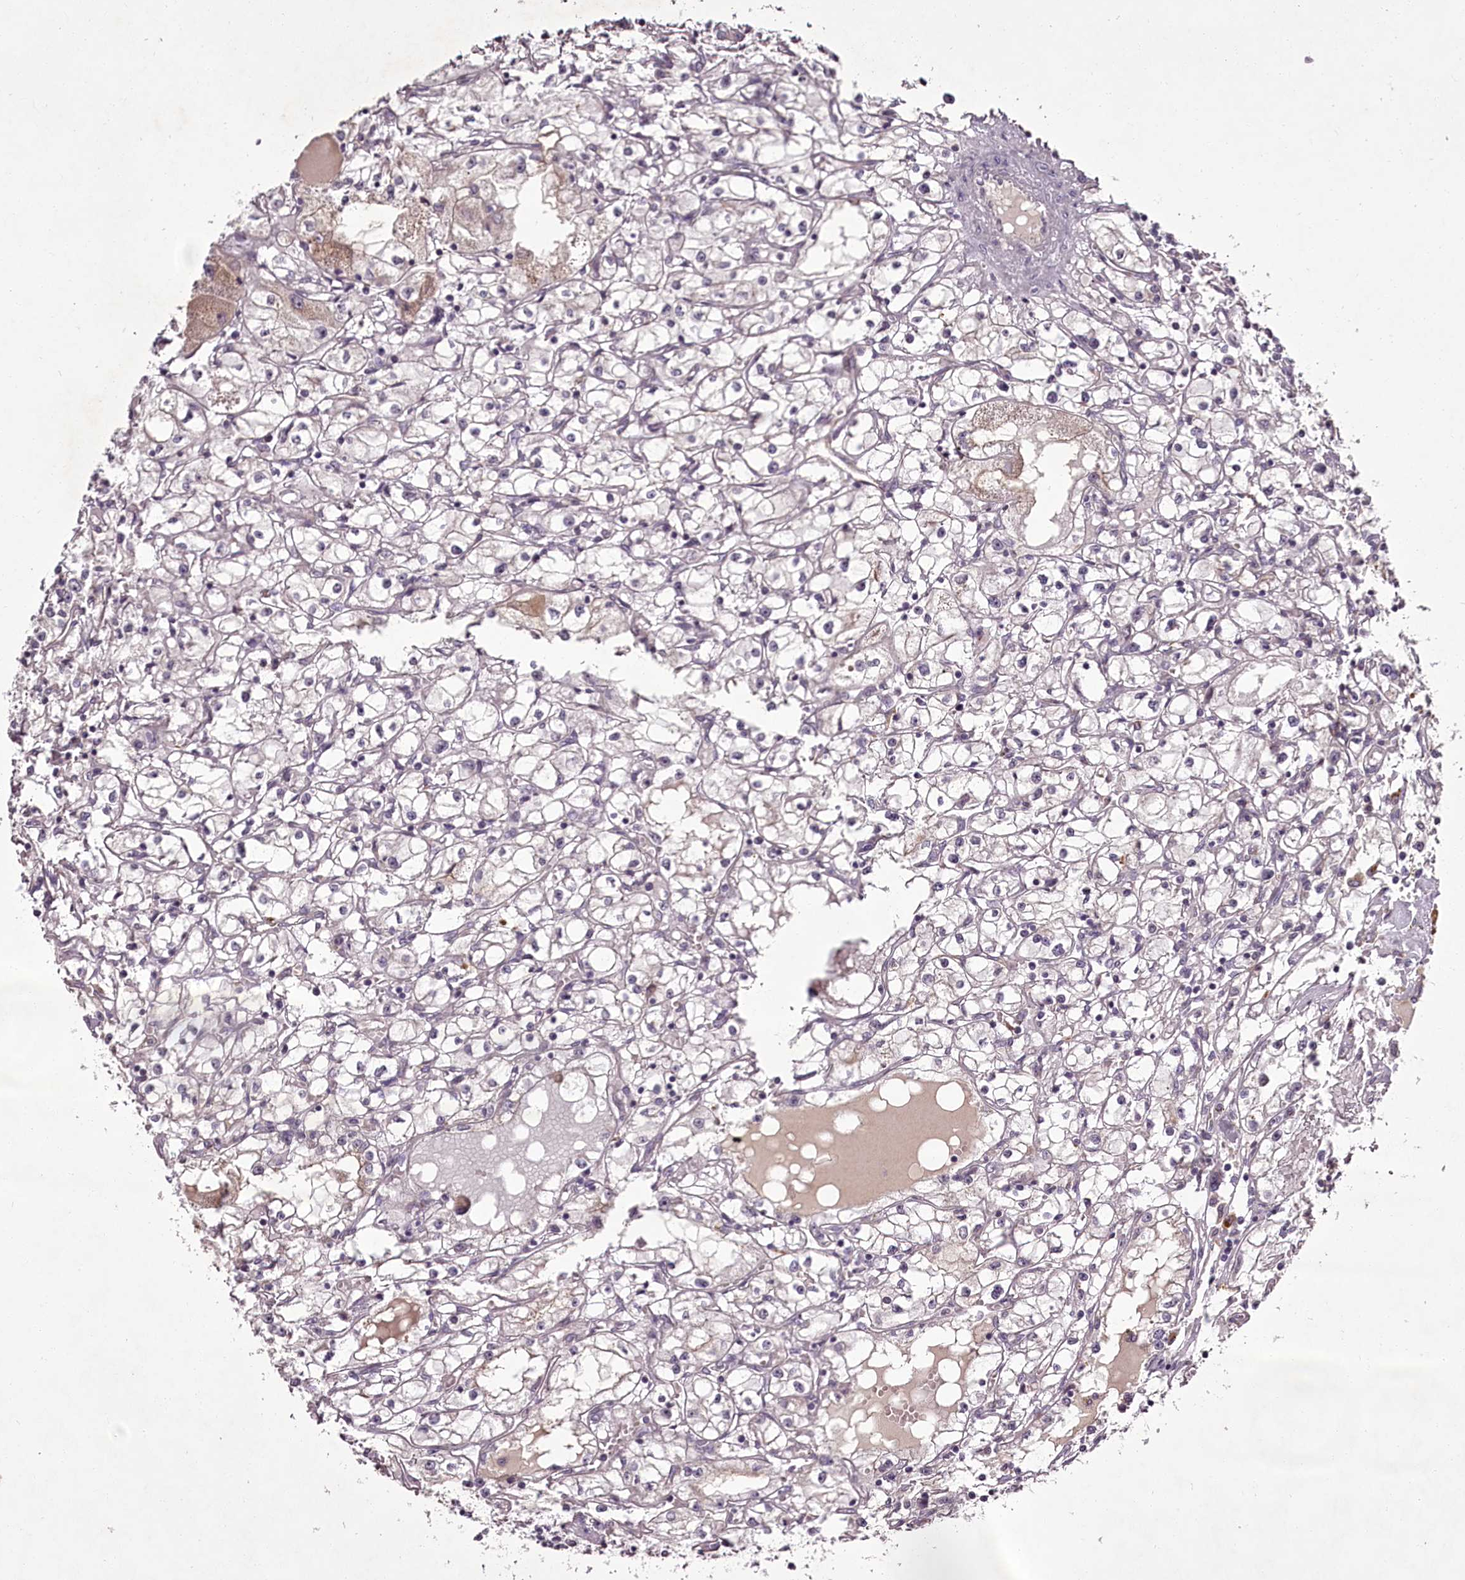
{"staining": {"intensity": "negative", "quantity": "none", "location": "none"}, "tissue": "renal cancer", "cell_type": "Tumor cells", "image_type": "cancer", "snomed": [{"axis": "morphology", "description": "Adenocarcinoma, NOS"}, {"axis": "topography", "description": "Kidney"}], "caption": "Image shows no significant protein staining in tumor cells of renal cancer. The staining is performed using DAB (3,3'-diaminobenzidine) brown chromogen with nuclei counter-stained in using hematoxylin.", "gene": "RBMXL2", "patient": {"sex": "male", "age": 56}}